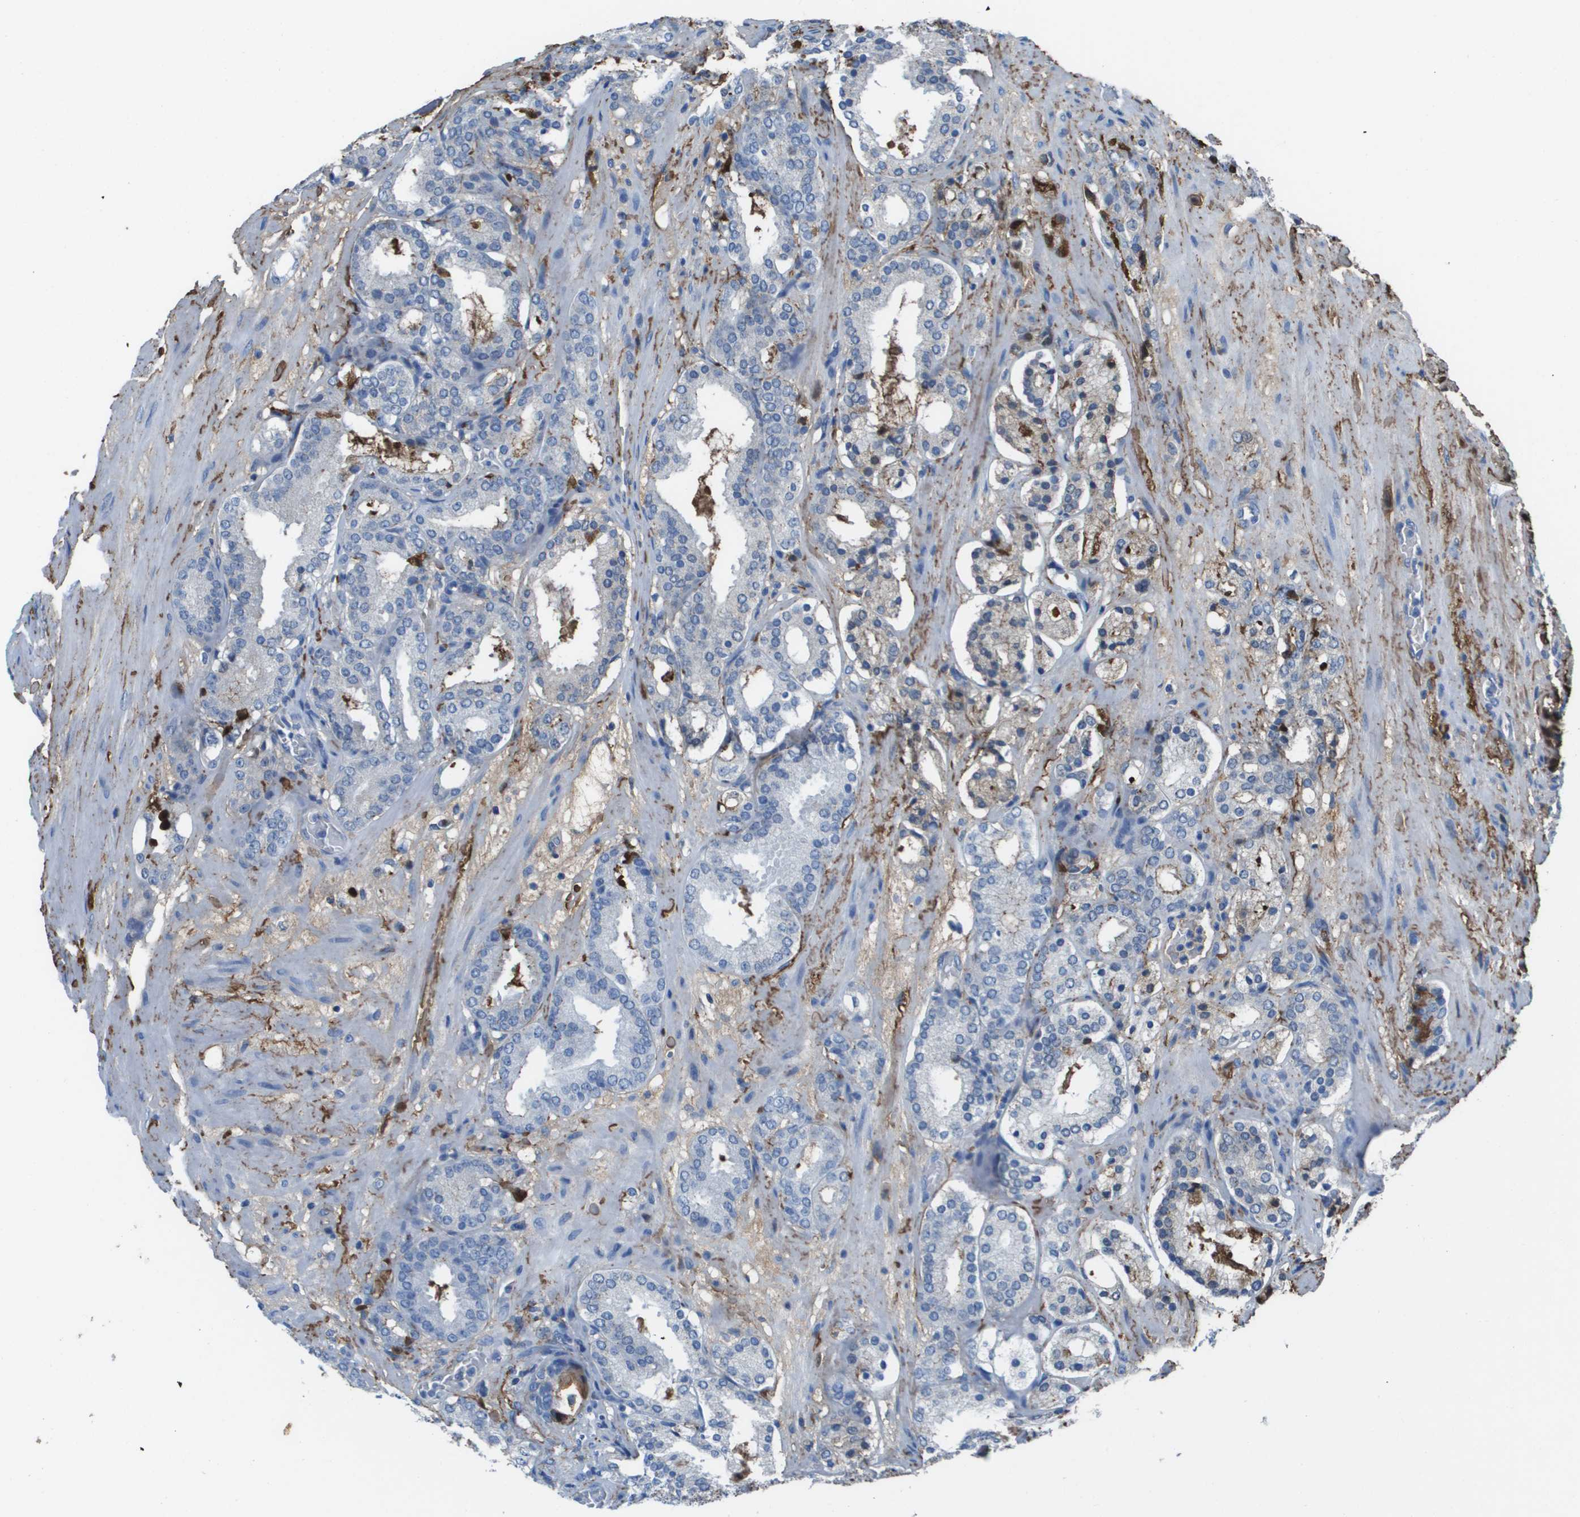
{"staining": {"intensity": "negative", "quantity": "none", "location": "none"}, "tissue": "prostate cancer", "cell_type": "Tumor cells", "image_type": "cancer", "snomed": [{"axis": "morphology", "description": "Adenocarcinoma, Low grade"}, {"axis": "topography", "description": "Prostate"}], "caption": "An immunohistochemistry micrograph of prostate low-grade adenocarcinoma is shown. There is no staining in tumor cells of prostate low-grade adenocarcinoma.", "gene": "VTN", "patient": {"sex": "male", "age": 69}}